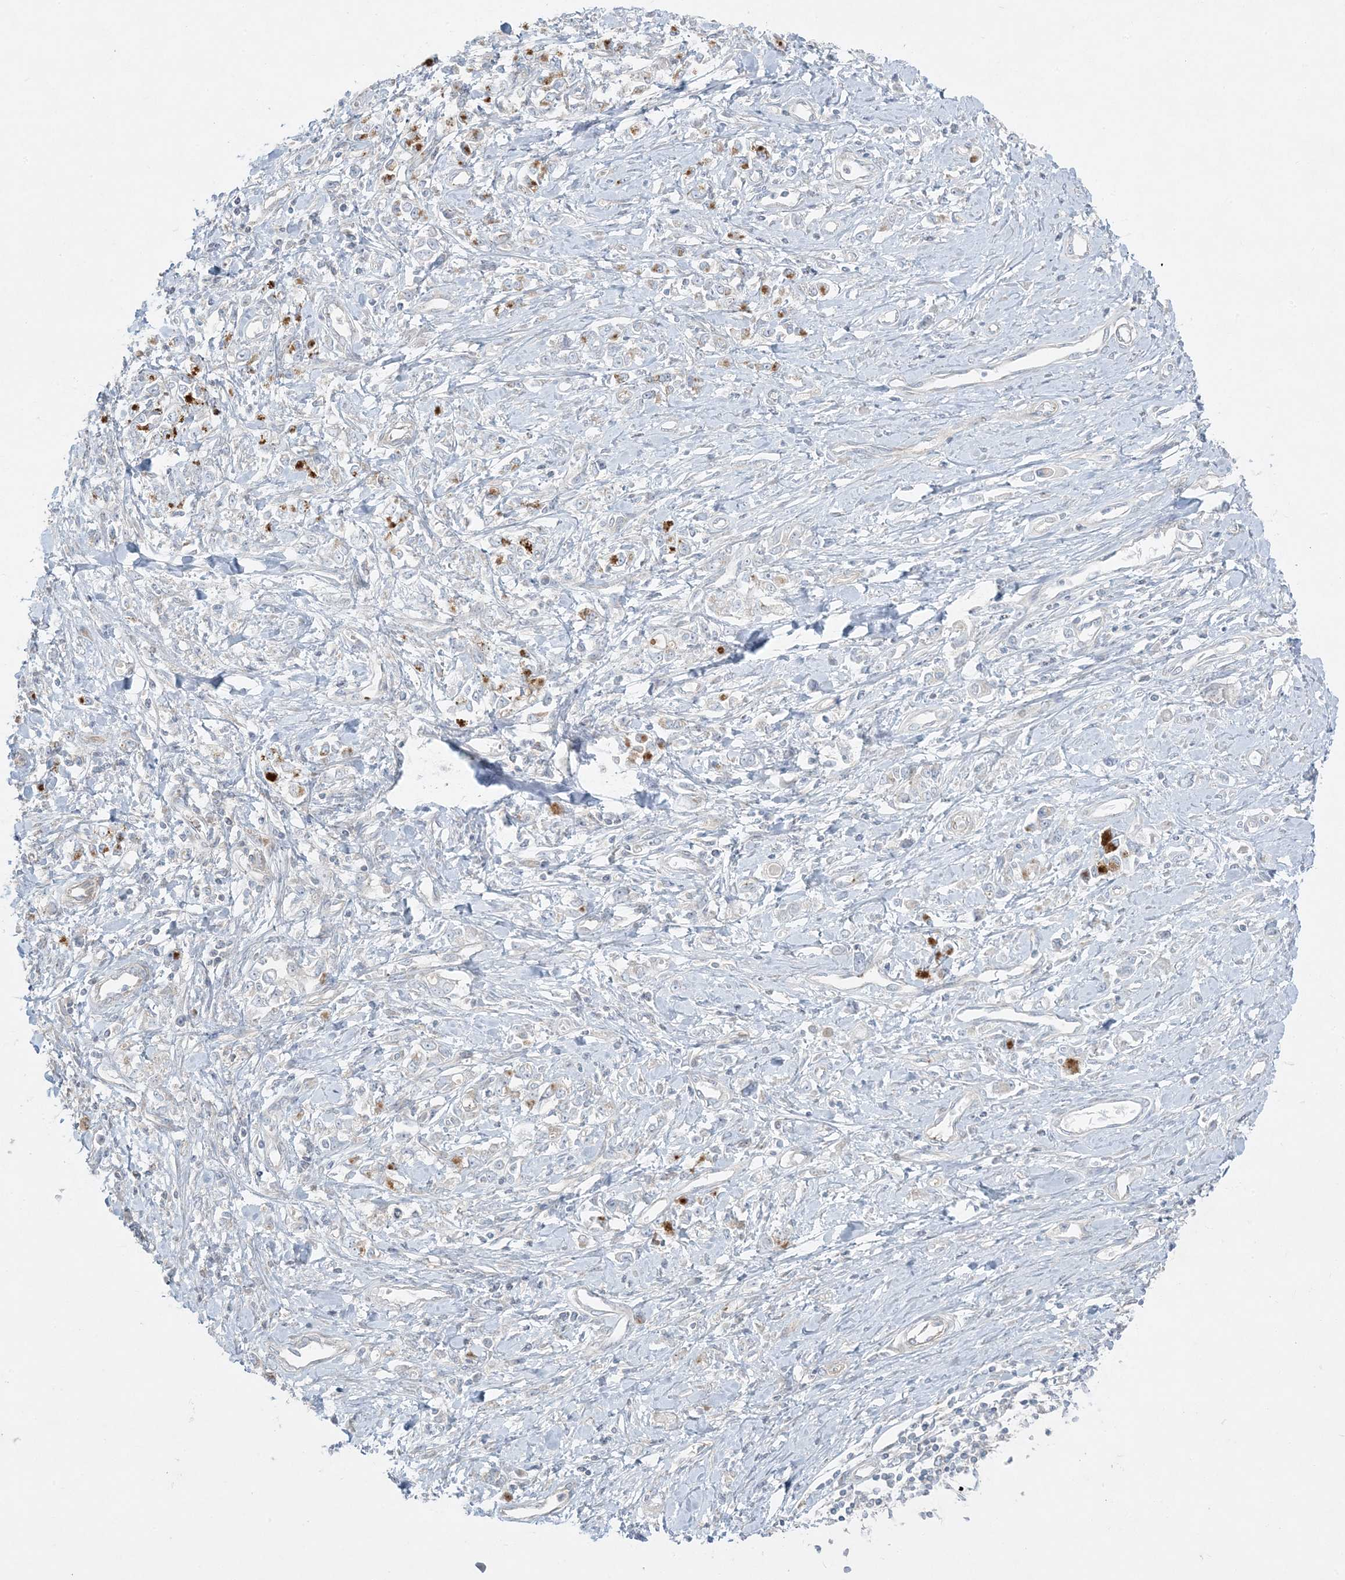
{"staining": {"intensity": "negative", "quantity": "none", "location": "none"}, "tissue": "stomach cancer", "cell_type": "Tumor cells", "image_type": "cancer", "snomed": [{"axis": "morphology", "description": "Adenocarcinoma, NOS"}, {"axis": "topography", "description": "Stomach"}], "caption": "This is a image of IHC staining of stomach cancer (adenocarcinoma), which shows no positivity in tumor cells.", "gene": "PIK3R4", "patient": {"sex": "female", "age": 76}}